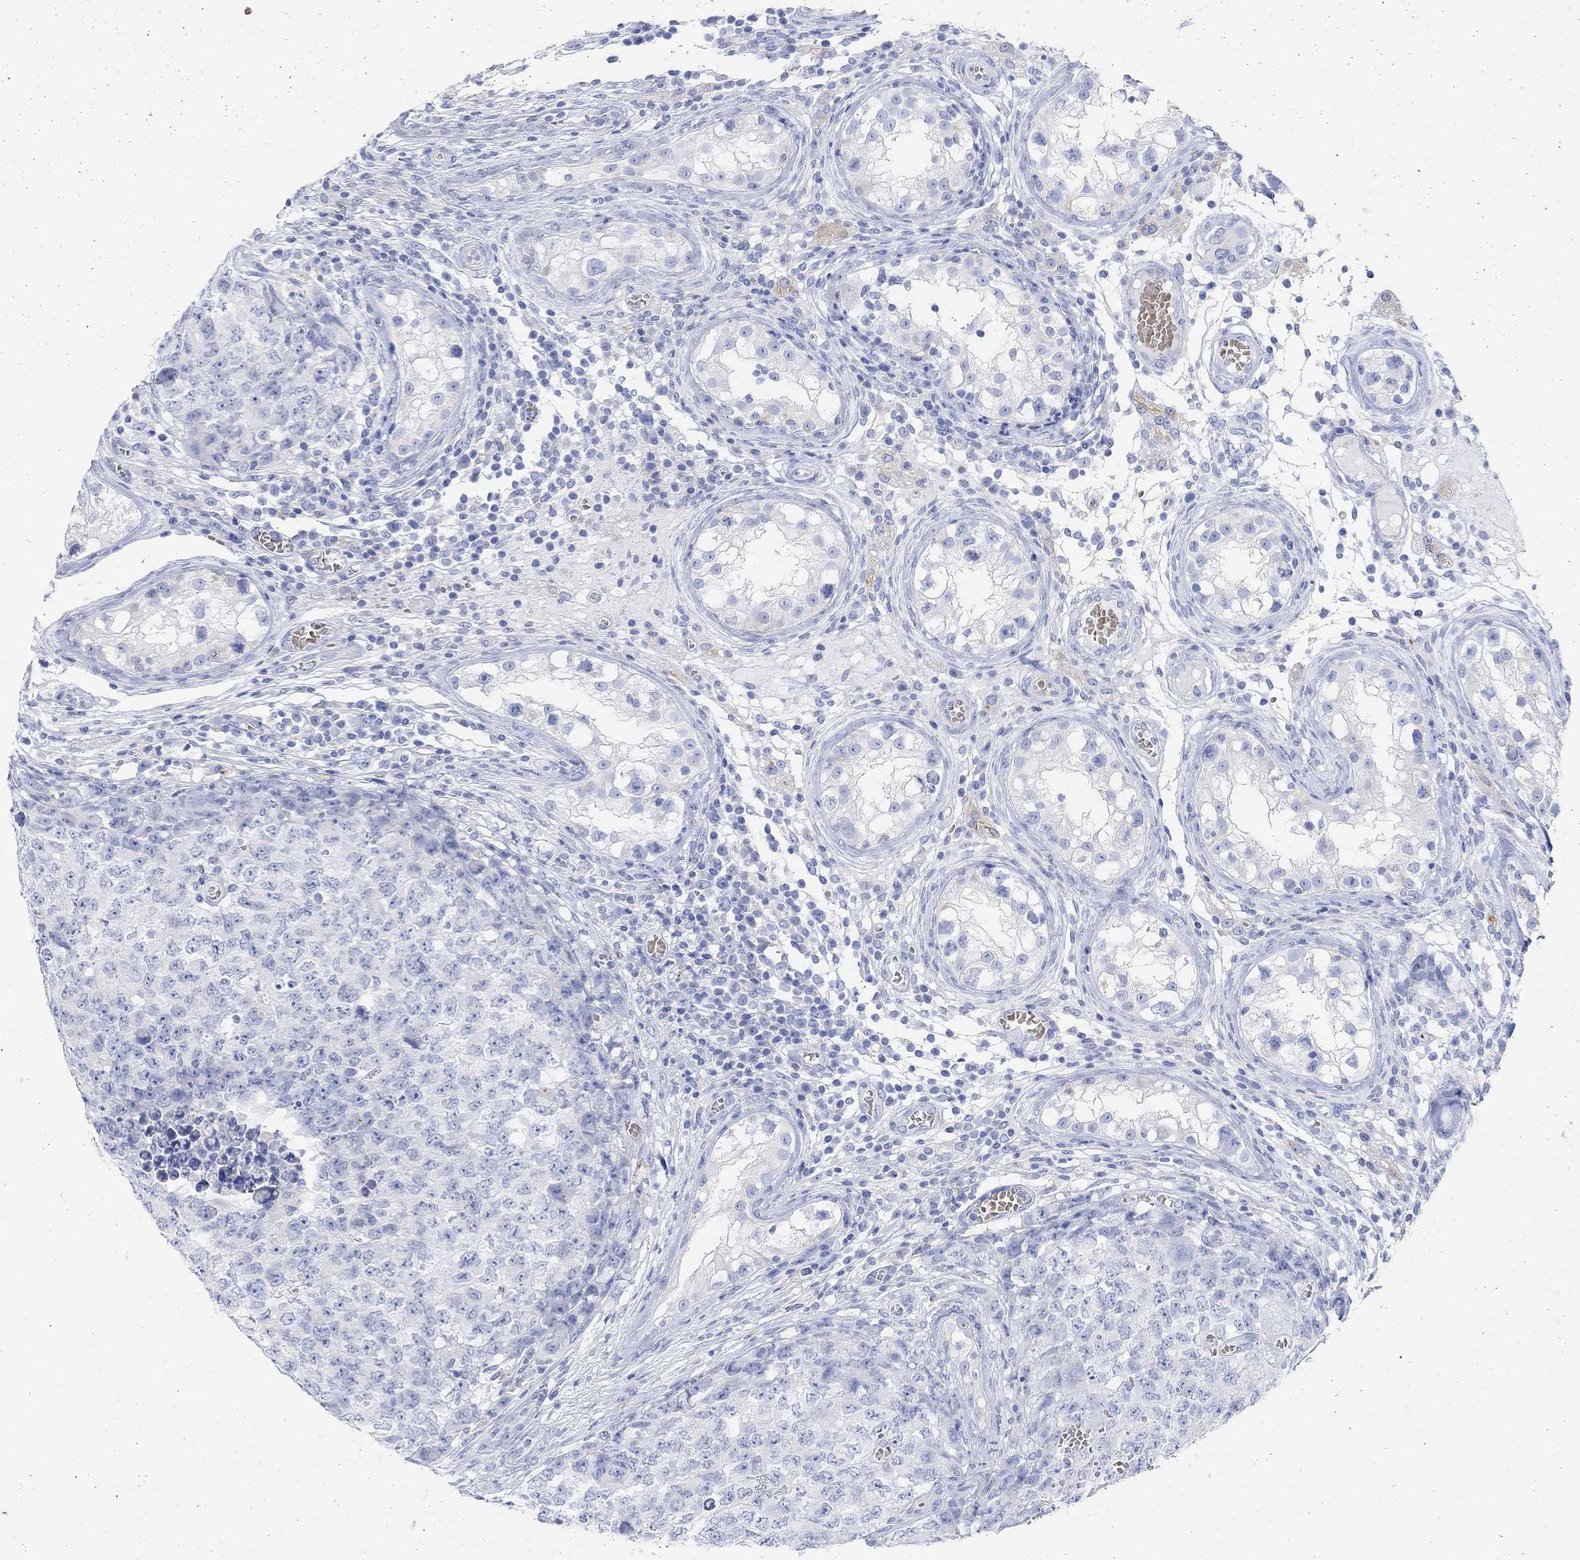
{"staining": {"intensity": "negative", "quantity": "none", "location": "none"}, "tissue": "testis cancer", "cell_type": "Tumor cells", "image_type": "cancer", "snomed": [{"axis": "morphology", "description": "Carcinoma, Embryonal, NOS"}, {"axis": "topography", "description": "Testis"}], "caption": "The immunohistochemistry (IHC) image has no significant positivity in tumor cells of testis cancer (embryonal carcinoma) tissue.", "gene": "RETNLB", "patient": {"sex": "male", "age": 23}}